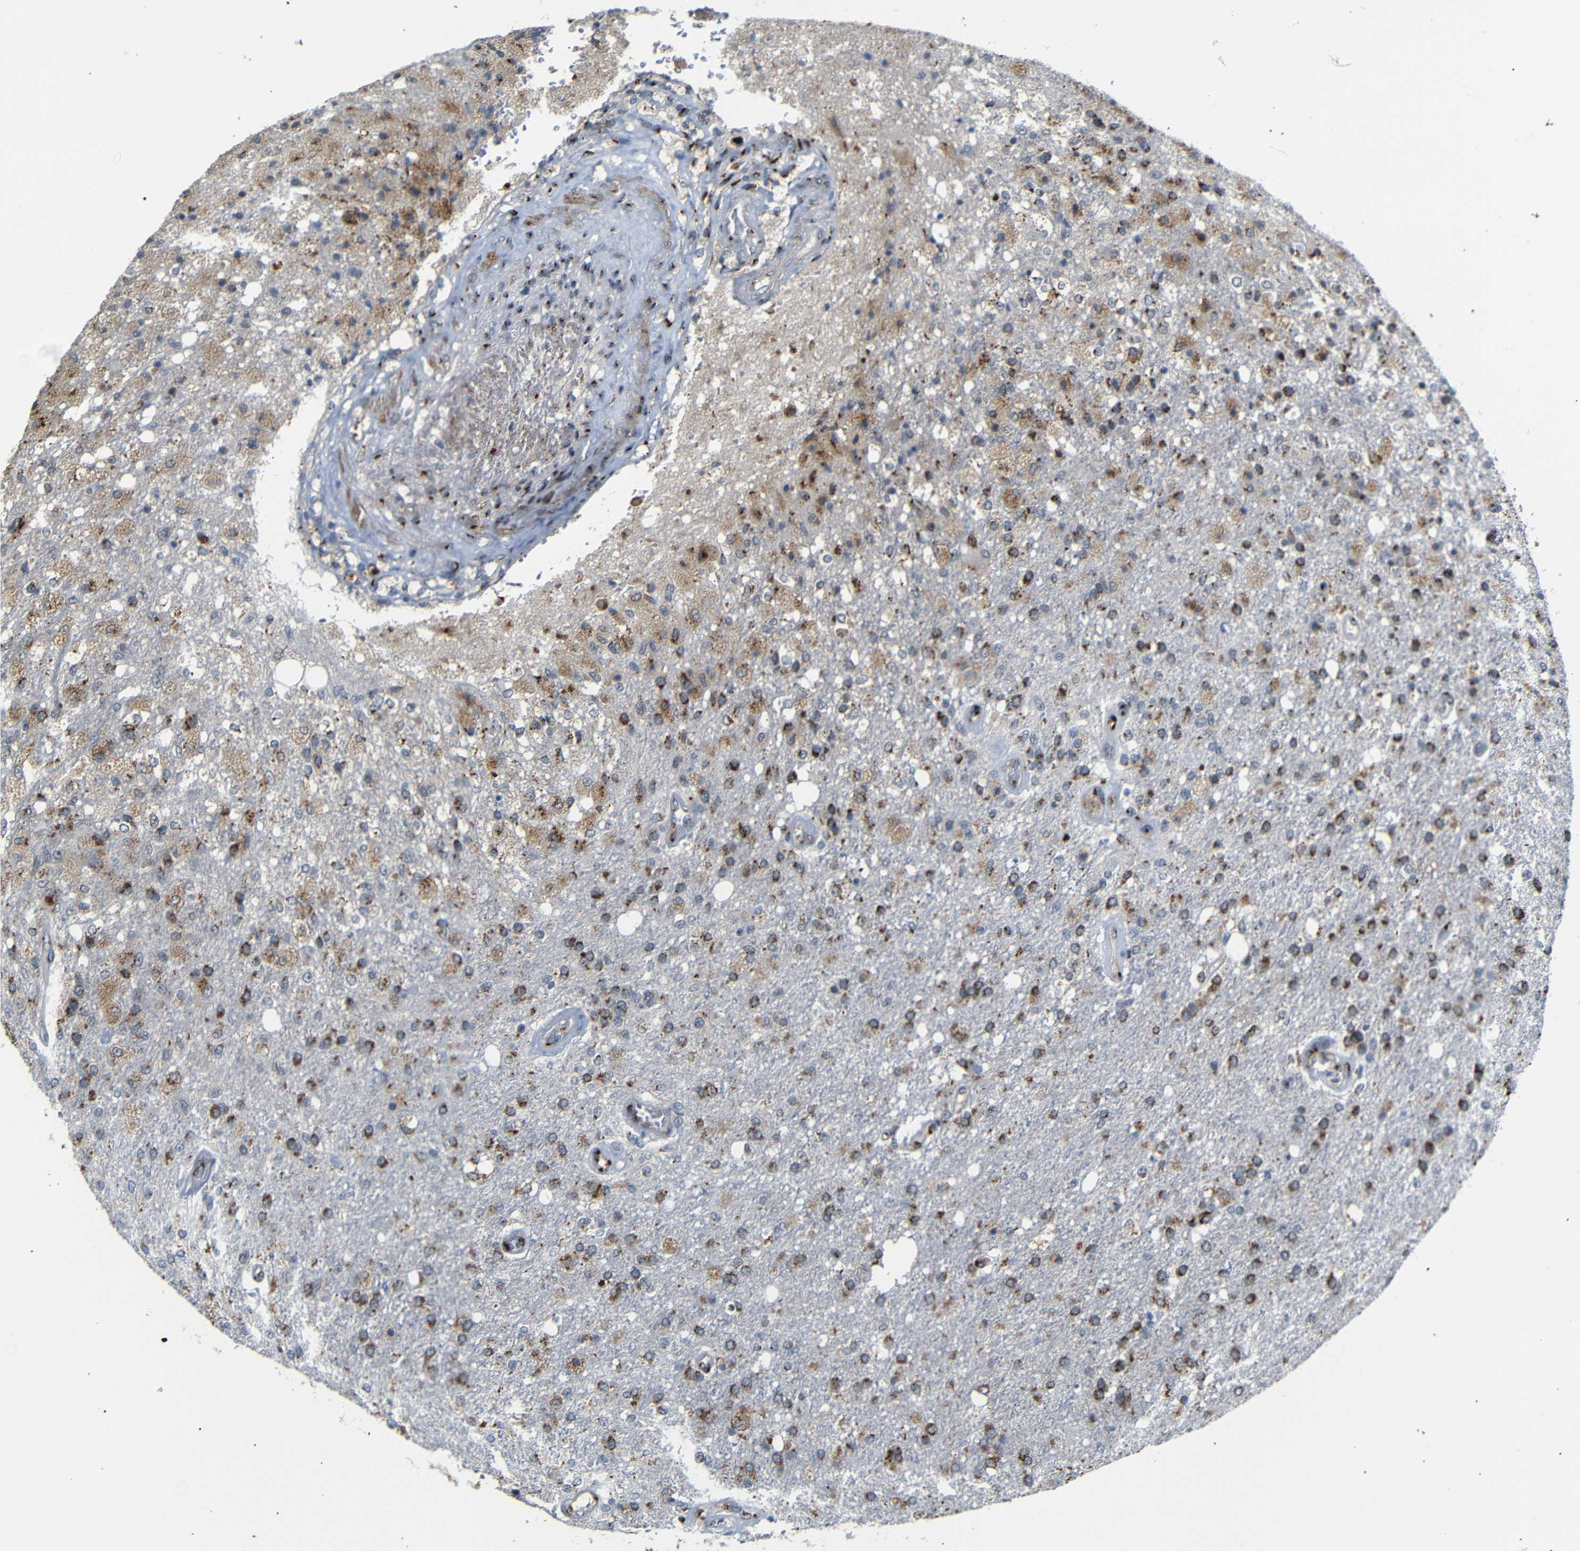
{"staining": {"intensity": "moderate", "quantity": ">75%", "location": "cytoplasmic/membranous"}, "tissue": "glioma", "cell_type": "Tumor cells", "image_type": "cancer", "snomed": [{"axis": "morphology", "description": "Normal tissue, NOS"}, {"axis": "morphology", "description": "Glioma, malignant, High grade"}, {"axis": "topography", "description": "Cerebral cortex"}], "caption": "Human malignant high-grade glioma stained with a brown dye displays moderate cytoplasmic/membranous positive expression in about >75% of tumor cells.", "gene": "TGOLN2", "patient": {"sex": "male", "age": 77}}